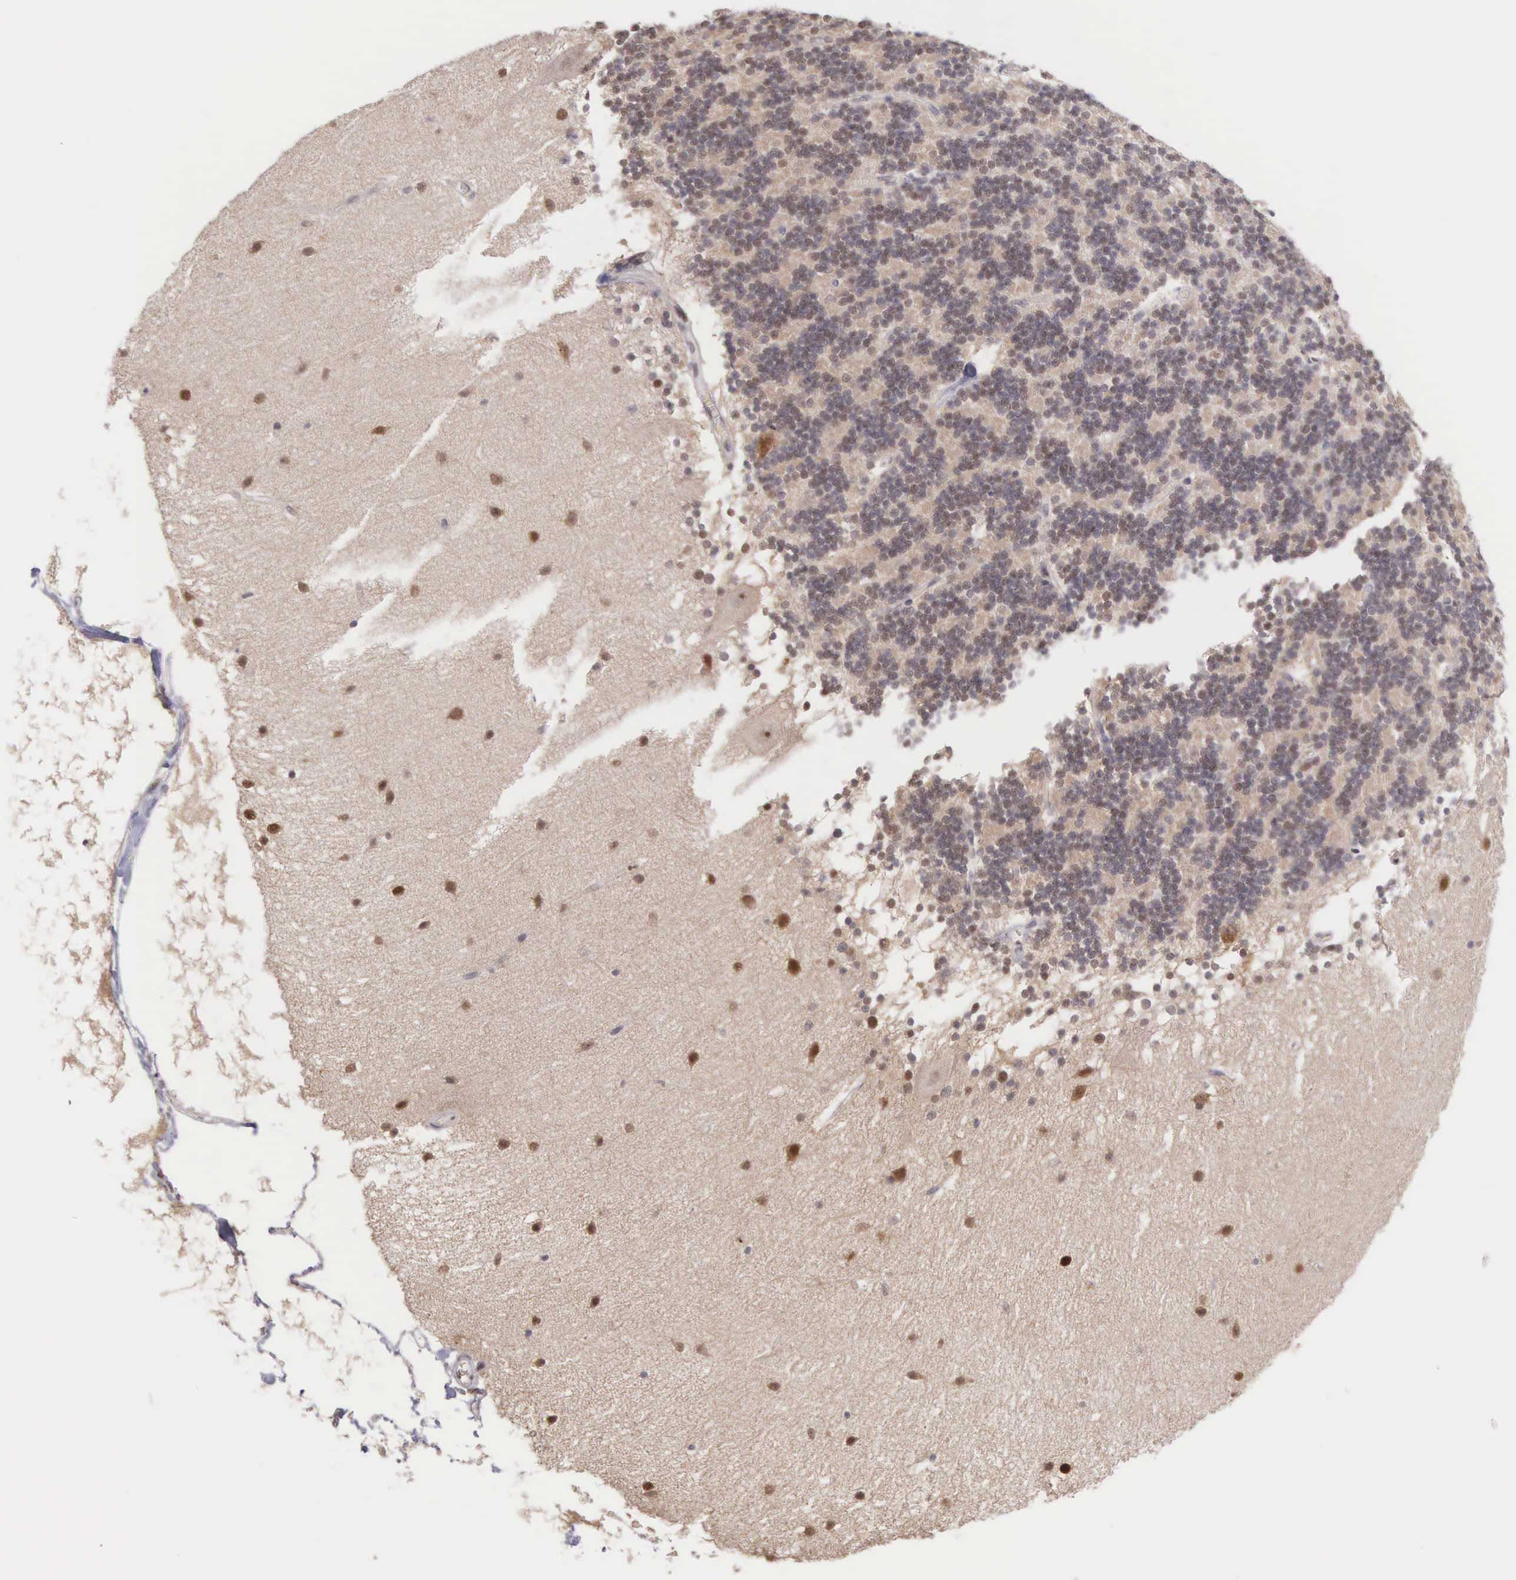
{"staining": {"intensity": "moderate", "quantity": "25%-75%", "location": "nuclear"}, "tissue": "cerebellum", "cell_type": "Cells in granular layer", "image_type": "normal", "snomed": [{"axis": "morphology", "description": "Normal tissue, NOS"}, {"axis": "topography", "description": "Cerebellum"}], "caption": "Cerebellum stained with DAB (3,3'-diaminobenzidine) IHC shows medium levels of moderate nuclear expression in about 25%-75% of cells in granular layer. The staining is performed using DAB (3,3'-diaminobenzidine) brown chromogen to label protein expression. The nuclei are counter-stained blue using hematoxylin.", "gene": "GRK3", "patient": {"sex": "female", "age": 54}}